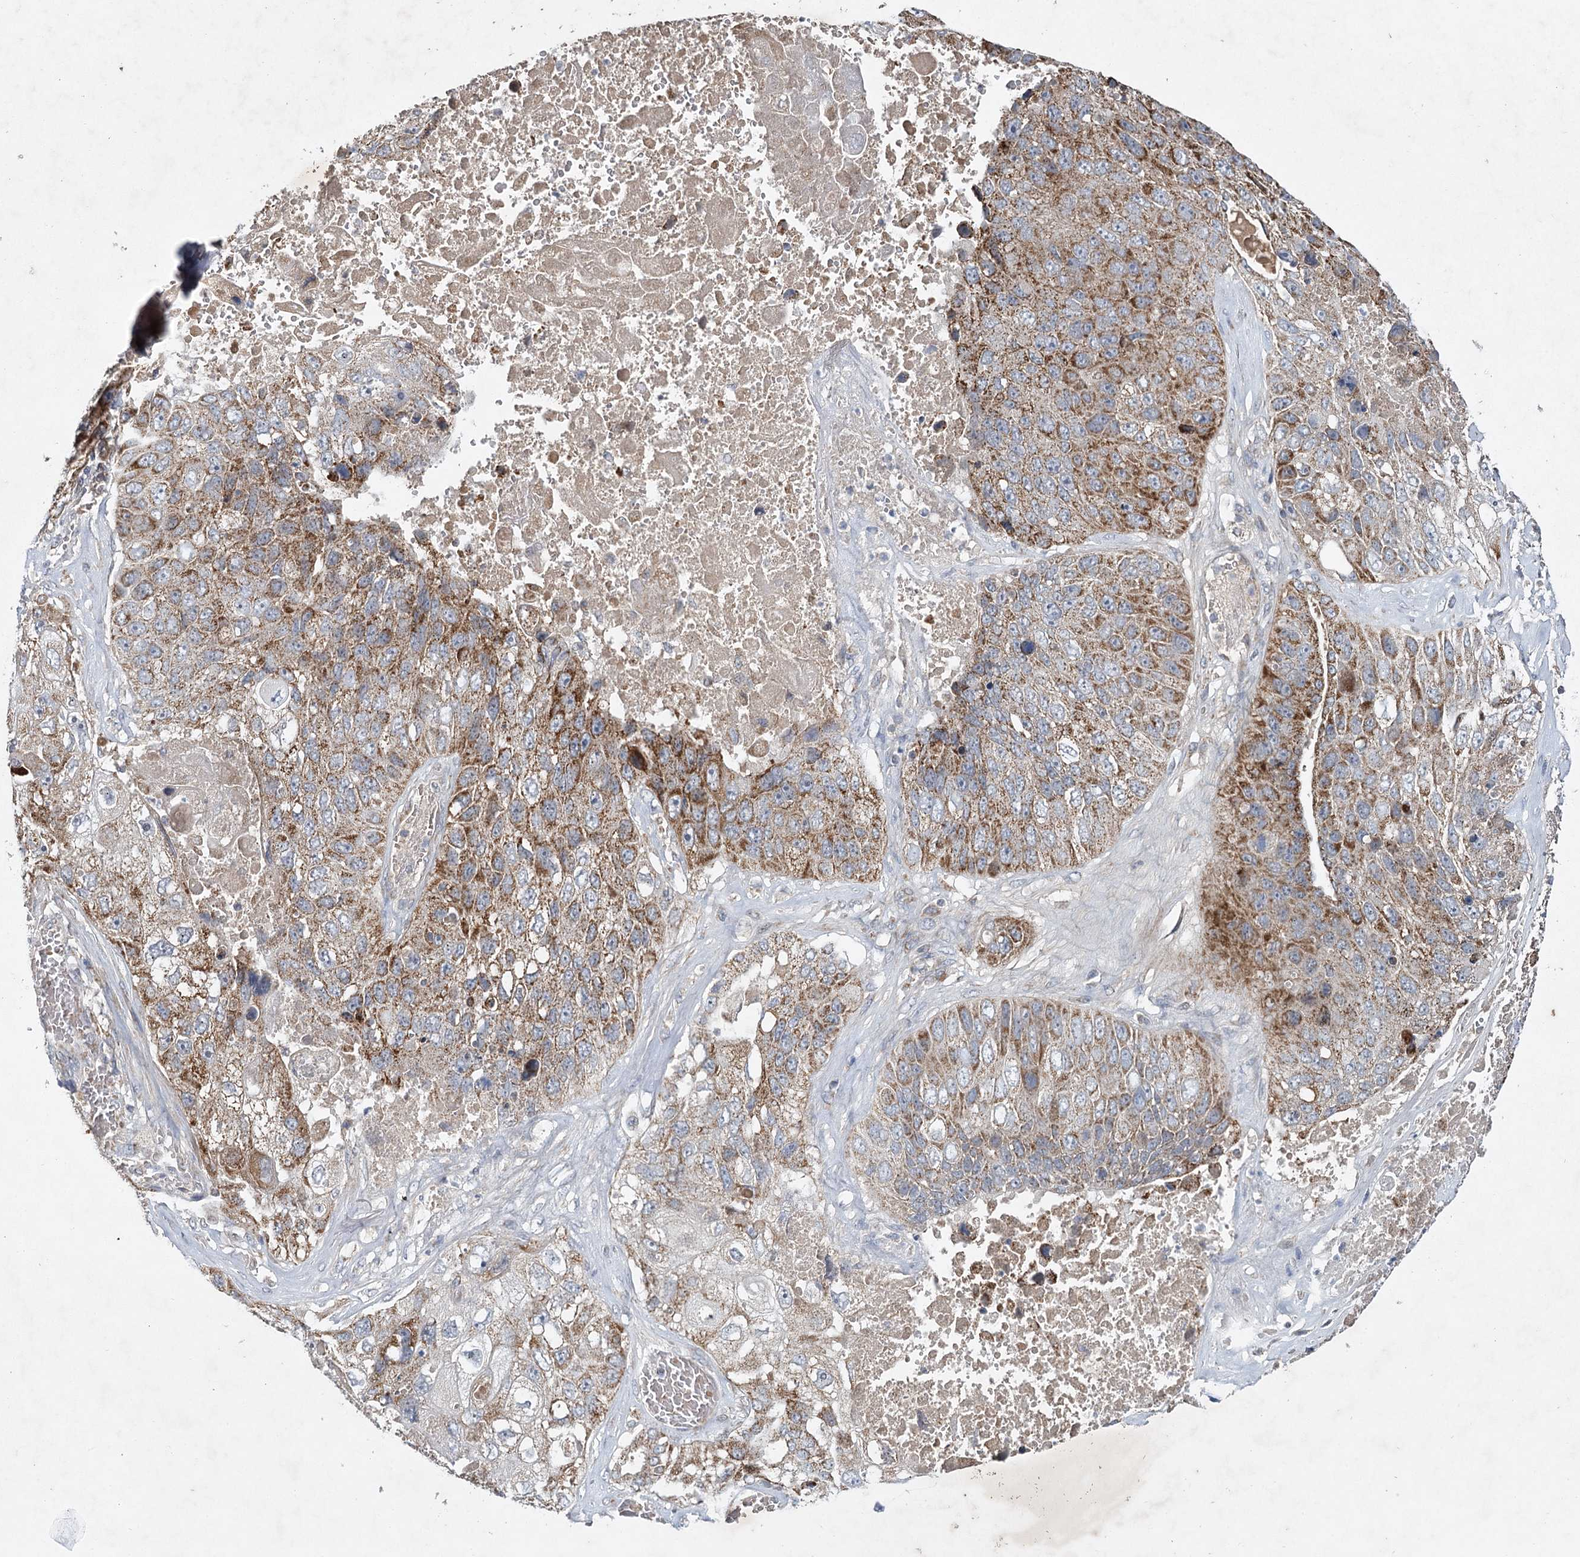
{"staining": {"intensity": "moderate", "quantity": ">75%", "location": "cytoplasmic/membranous"}, "tissue": "lung cancer", "cell_type": "Tumor cells", "image_type": "cancer", "snomed": [{"axis": "morphology", "description": "Squamous cell carcinoma, NOS"}, {"axis": "topography", "description": "Lung"}], "caption": "The immunohistochemical stain shows moderate cytoplasmic/membranous staining in tumor cells of lung cancer (squamous cell carcinoma) tissue. (Stains: DAB in brown, nuclei in blue, Microscopy: brightfield microscopy at high magnification).", "gene": "MRPL44", "patient": {"sex": "male", "age": 61}}